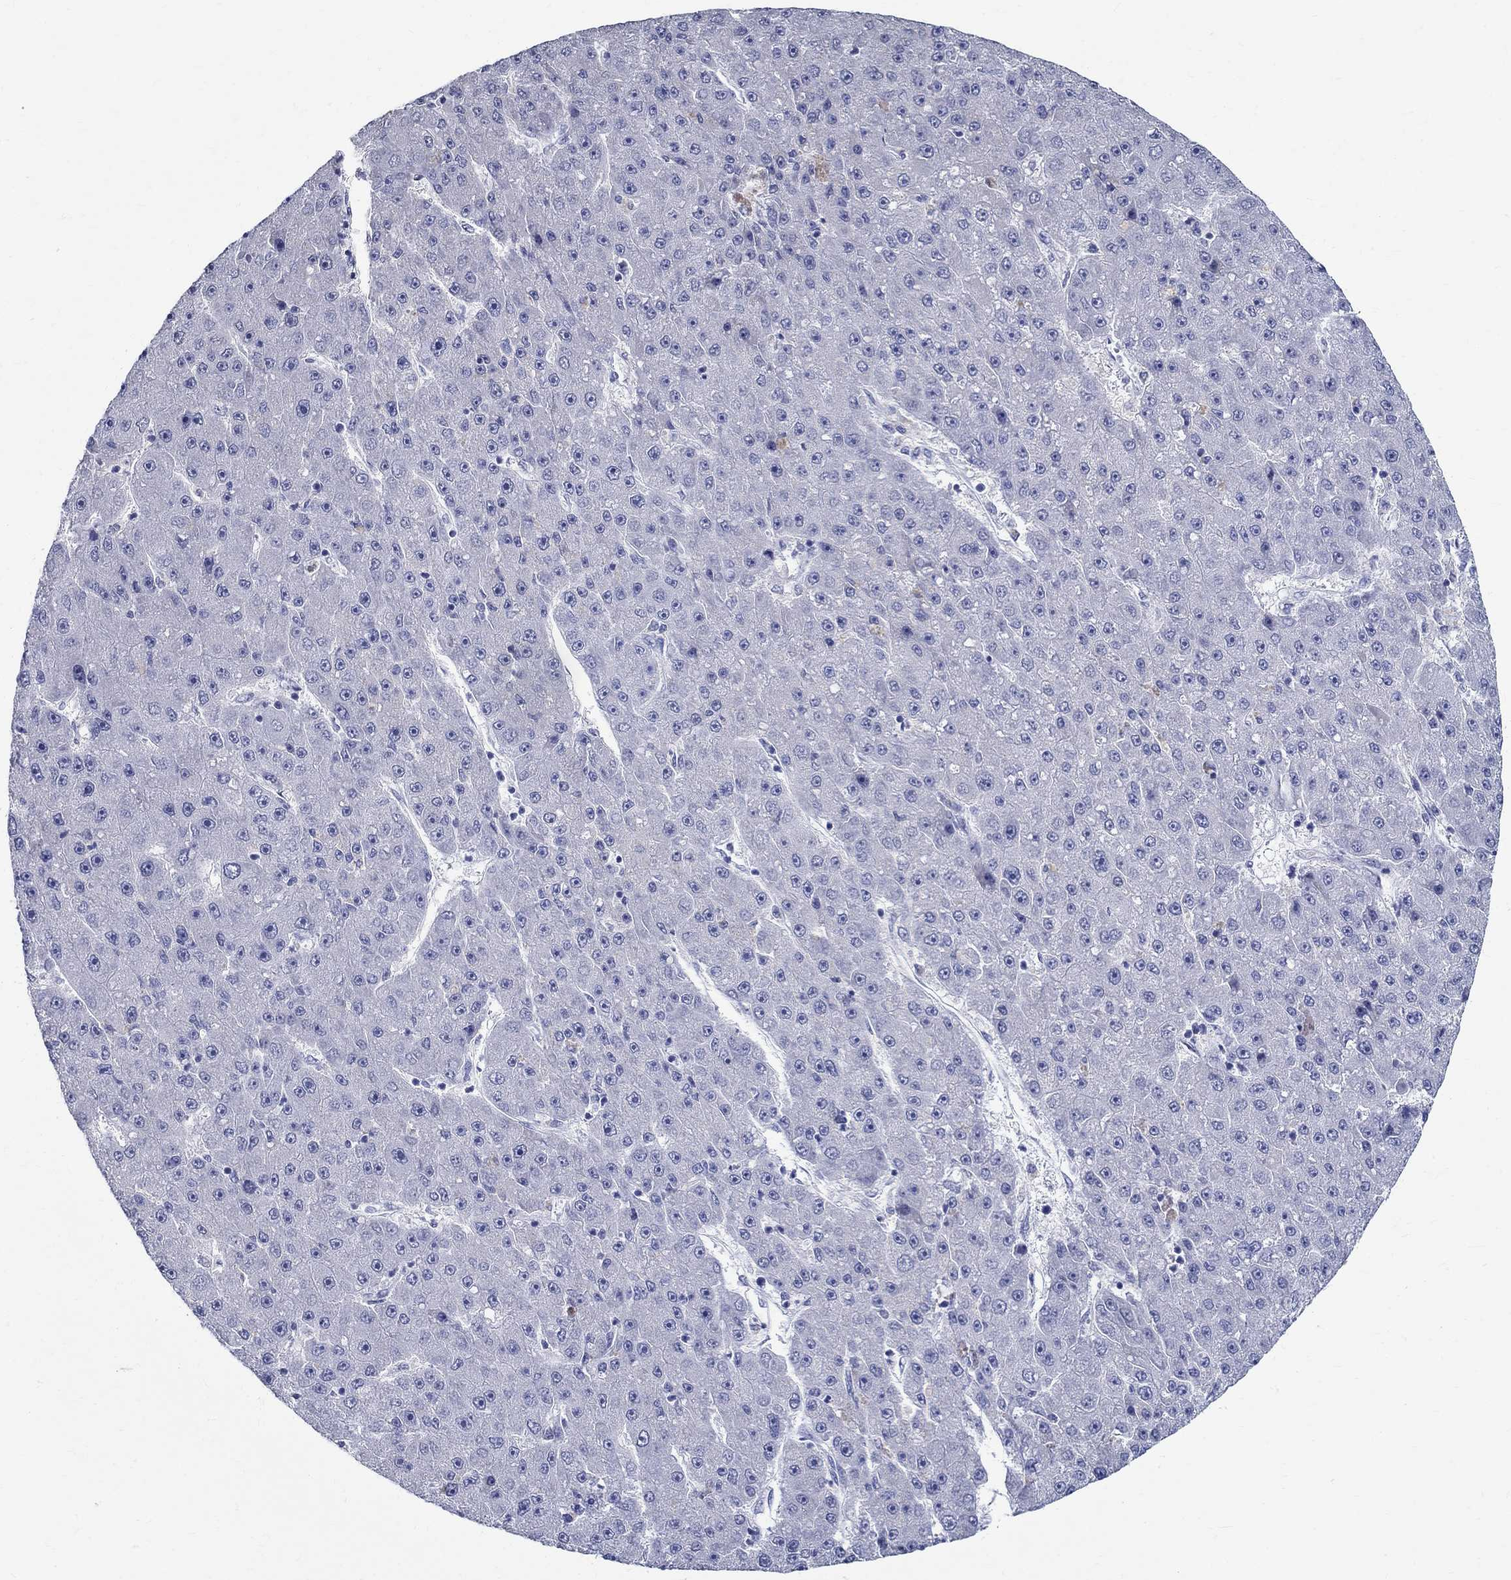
{"staining": {"intensity": "negative", "quantity": "none", "location": "none"}, "tissue": "liver cancer", "cell_type": "Tumor cells", "image_type": "cancer", "snomed": [{"axis": "morphology", "description": "Carcinoma, Hepatocellular, NOS"}, {"axis": "topography", "description": "Liver"}], "caption": "Immunohistochemistry (IHC) of liver cancer (hepatocellular carcinoma) reveals no expression in tumor cells.", "gene": "CETN1", "patient": {"sex": "male", "age": 67}}